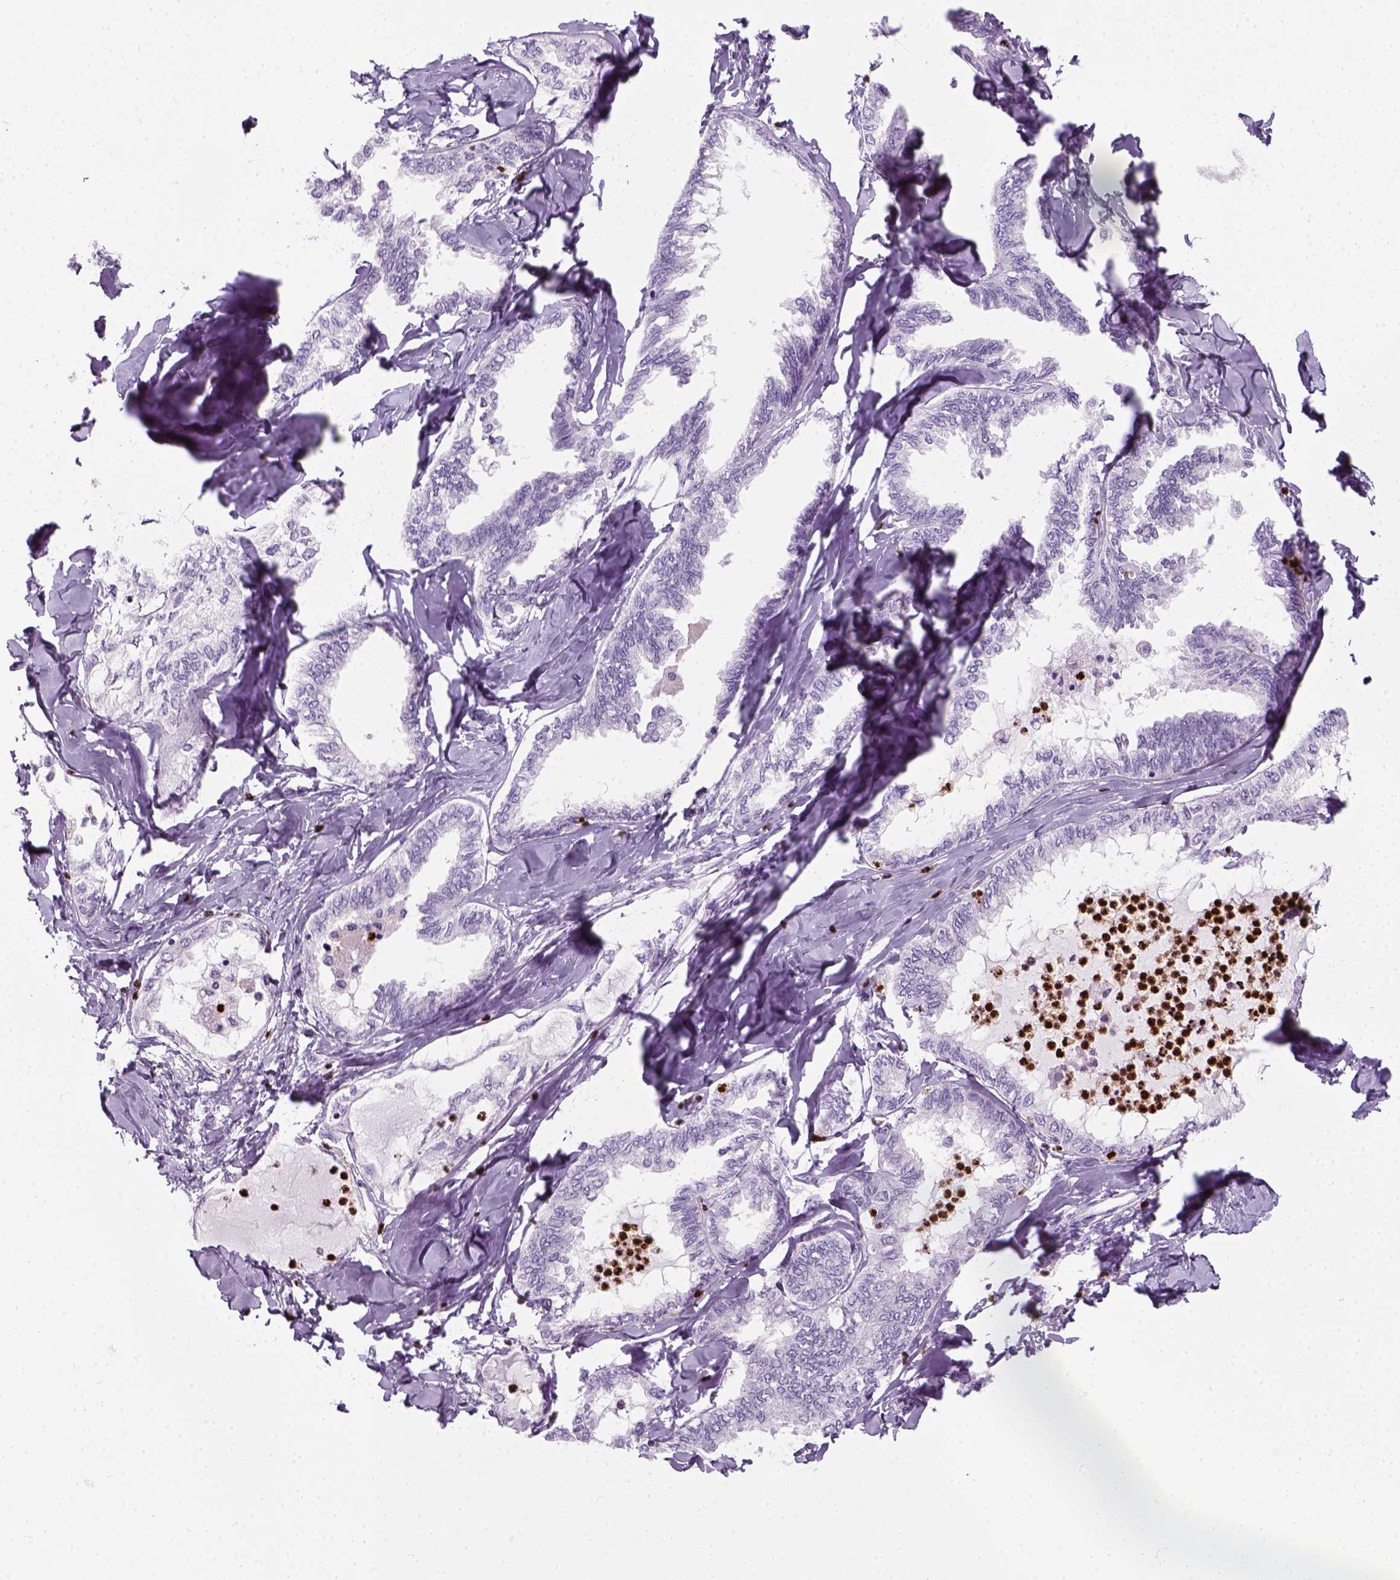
{"staining": {"intensity": "negative", "quantity": "none", "location": "none"}, "tissue": "ovarian cancer", "cell_type": "Tumor cells", "image_type": "cancer", "snomed": [{"axis": "morphology", "description": "Carcinoma, endometroid"}, {"axis": "topography", "description": "Ovary"}], "caption": "This is an immunohistochemistry (IHC) image of ovarian cancer. There is no expression in tumor cells.", "gene": "IL4", "patient": {"sex": "female", "age": 70}}